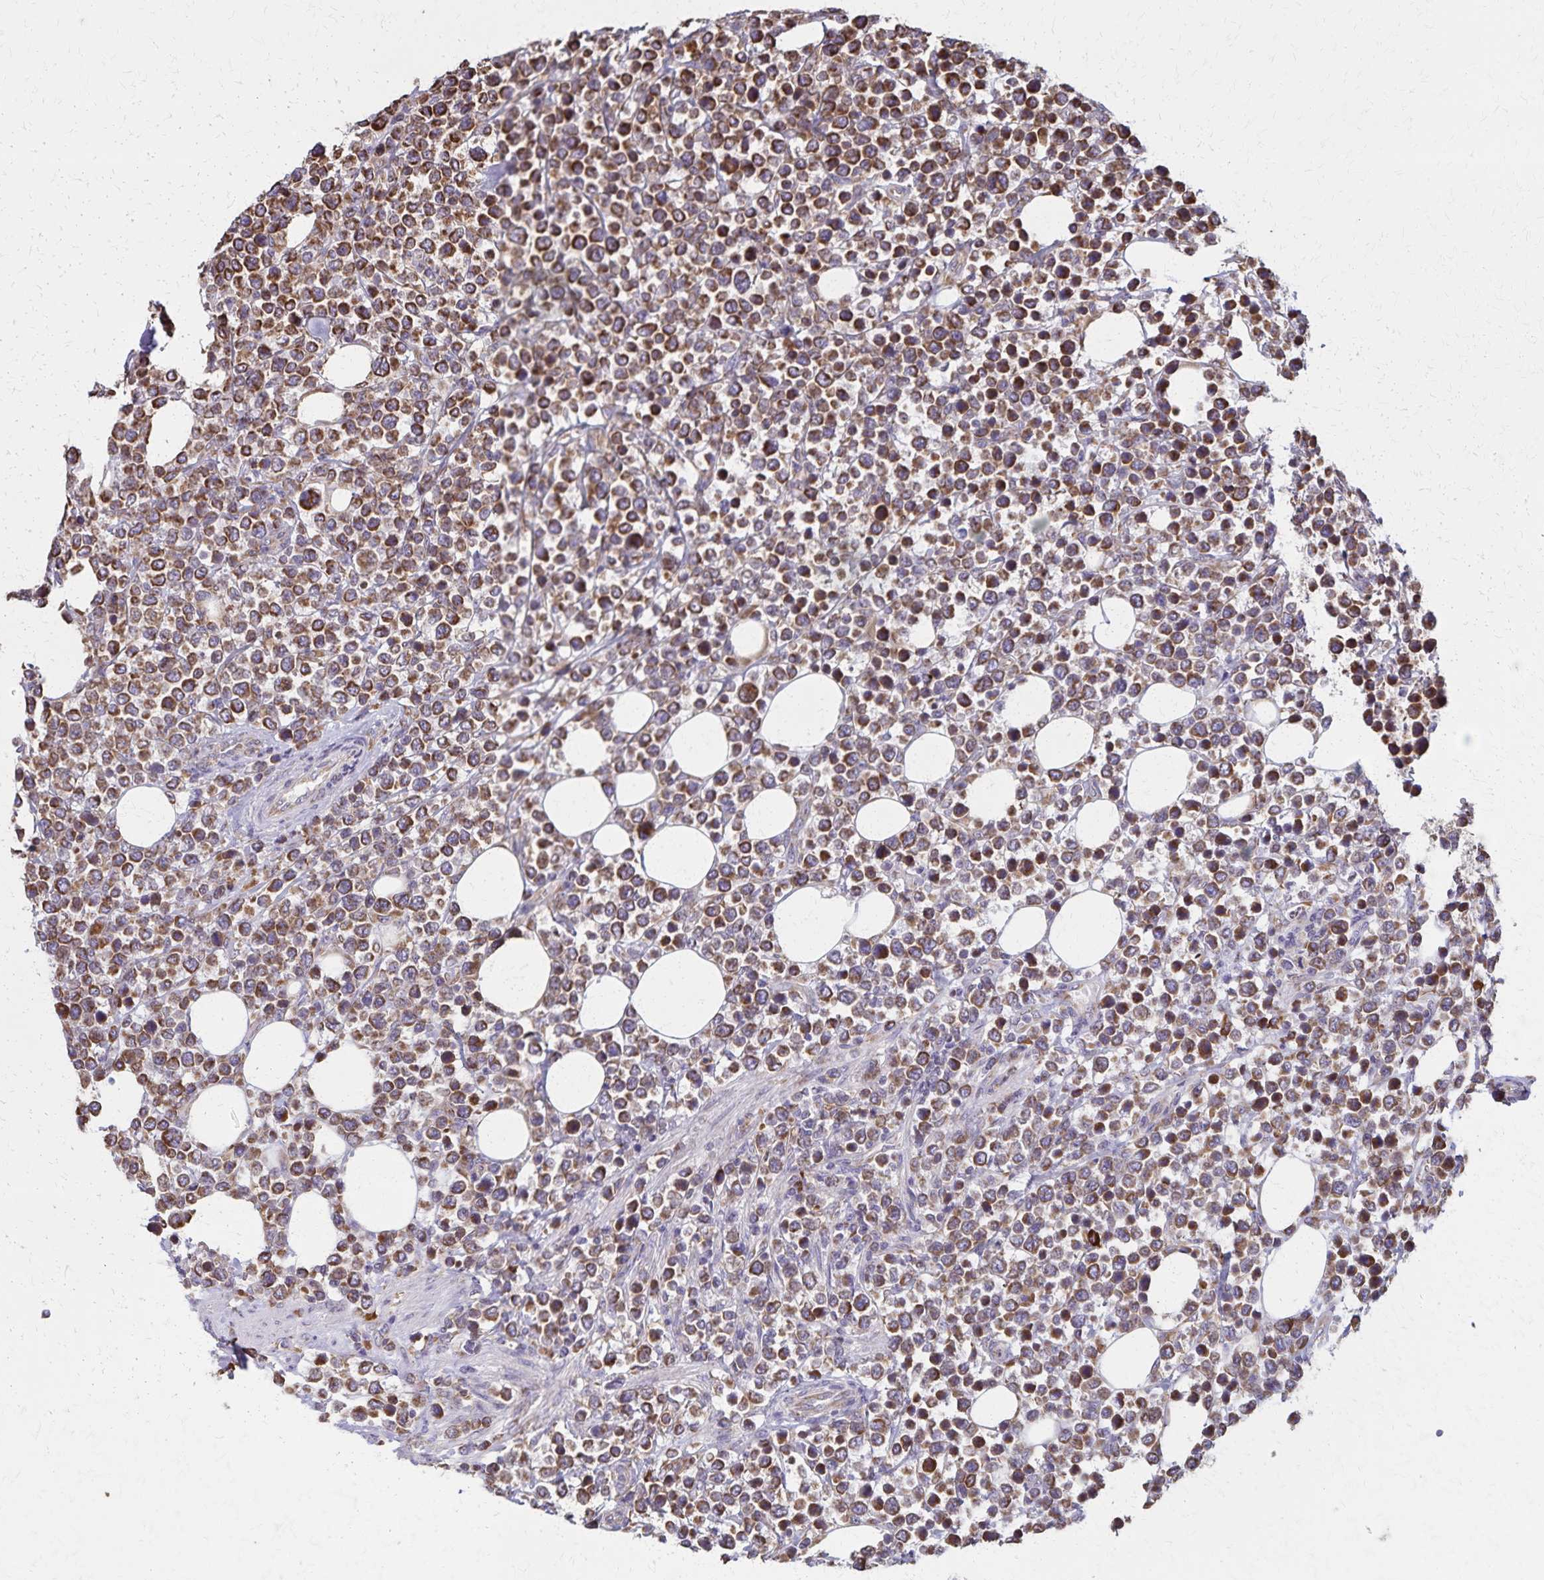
{"staining": {"intensity": "moderate", "quantity": ">75%", "location": "cytoplasmic/membranous"}, "tissue": "lymphoma", "cell_type": "Tumor cells", "image_type": "cancer", "snomed": [{"axis": "morphology", "description": "Malignant lymphoma, non-Hodgkin's type, High grade"}, {"axis": "topography", "description": "Soft tissue"}], "caption": "Protein staining of high-grade malignant lymphoma, non-Hodgkin's type tissue exhibits moderate cytoplasmic/membranous expression in about >75% of tumor cells.", "gene": "RNF10", "patient": {"sex": "female", "age": 56}}